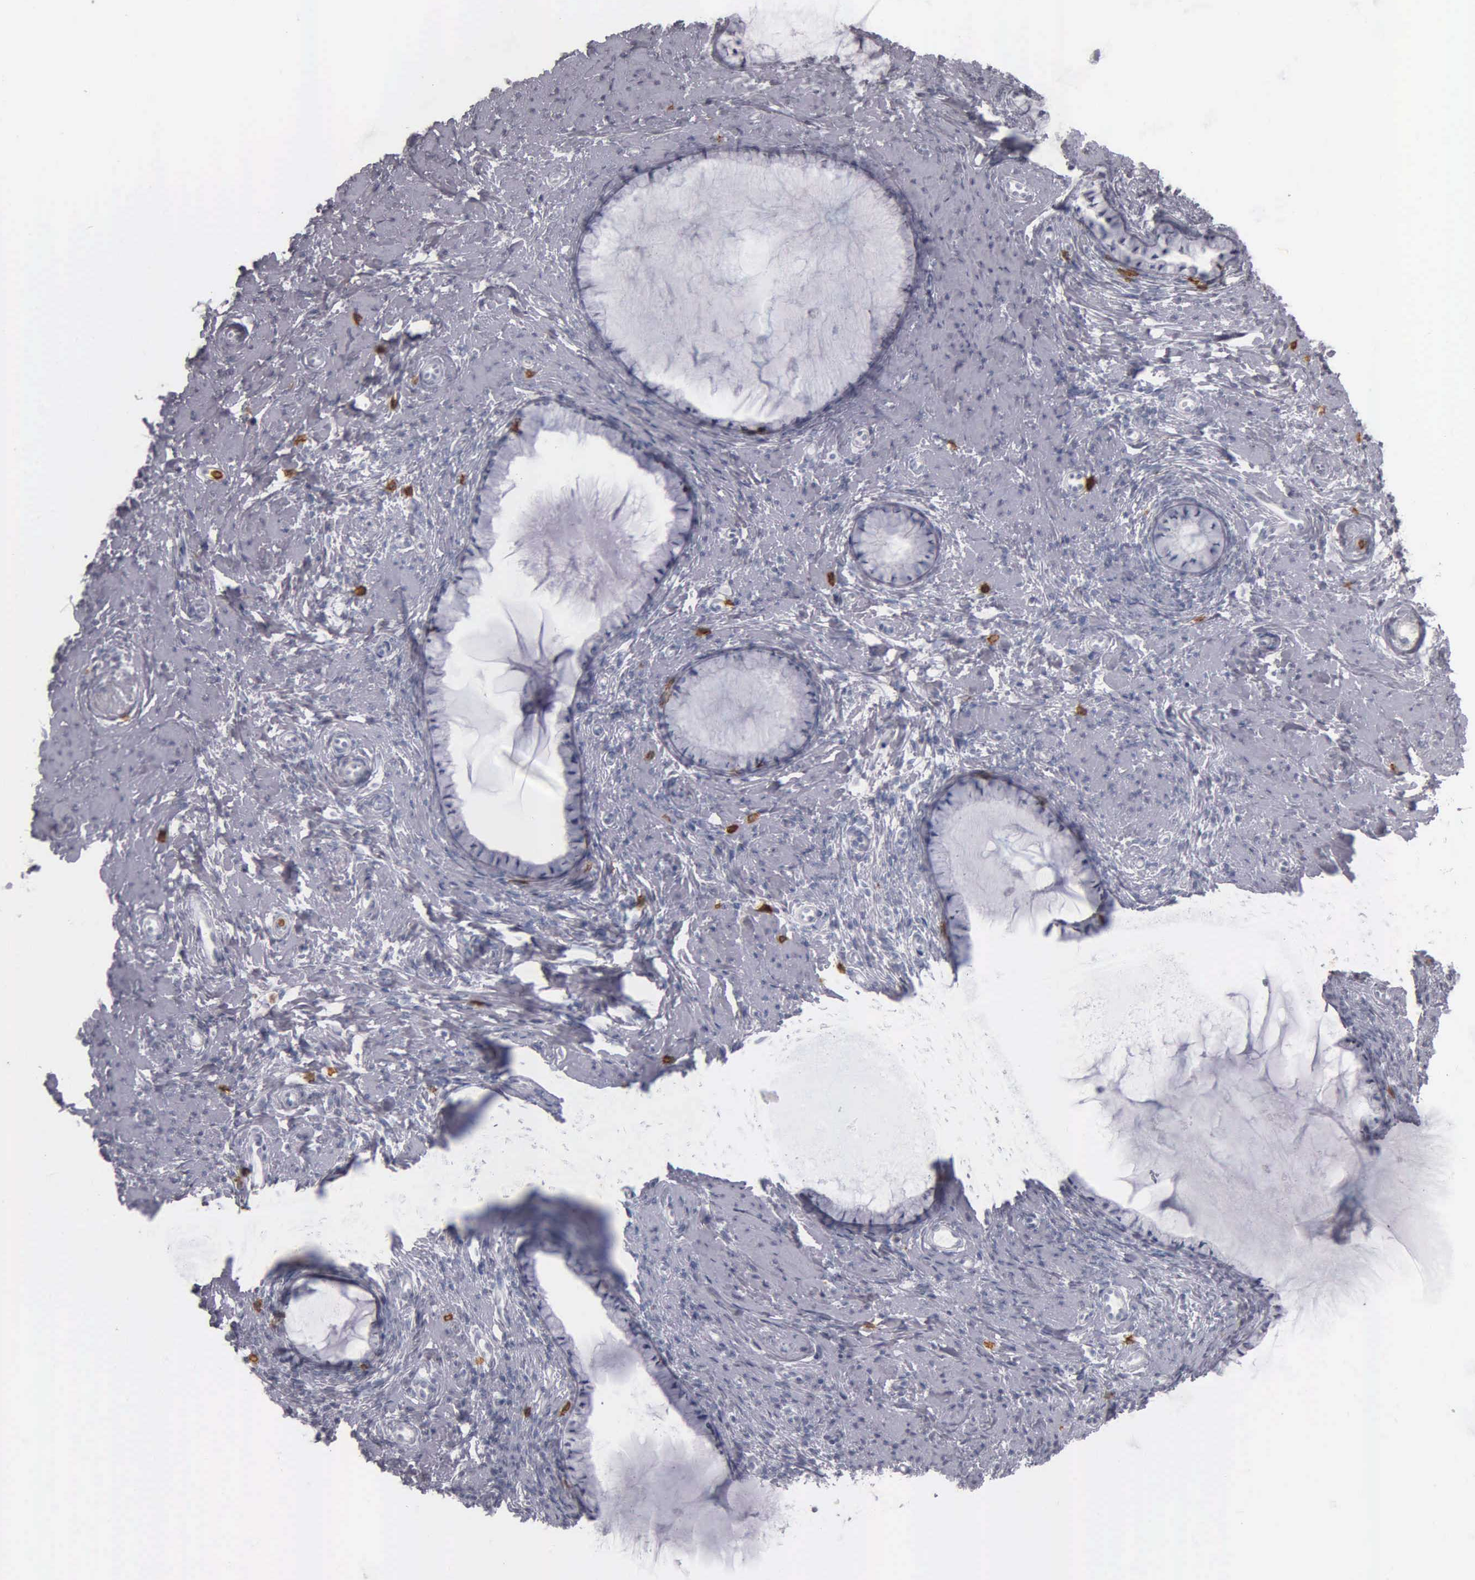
{"staining": {"intensity": "negative", "quantity": "none", "location": "none"}, "tissue": "cervix", "cell_type": "Glandular cells", "image_type": "normal", "snomed": [{"axis": "morphology", "description": "Normal tissue, NOS"}, {"axis": "topography", "description": "Cervix"}], "caption": "The photomicrograph shows no staining of glandular cells in unremarkable cervix.", "gene": "CD3E", "patient": {"sex": "female", "age": 70}}